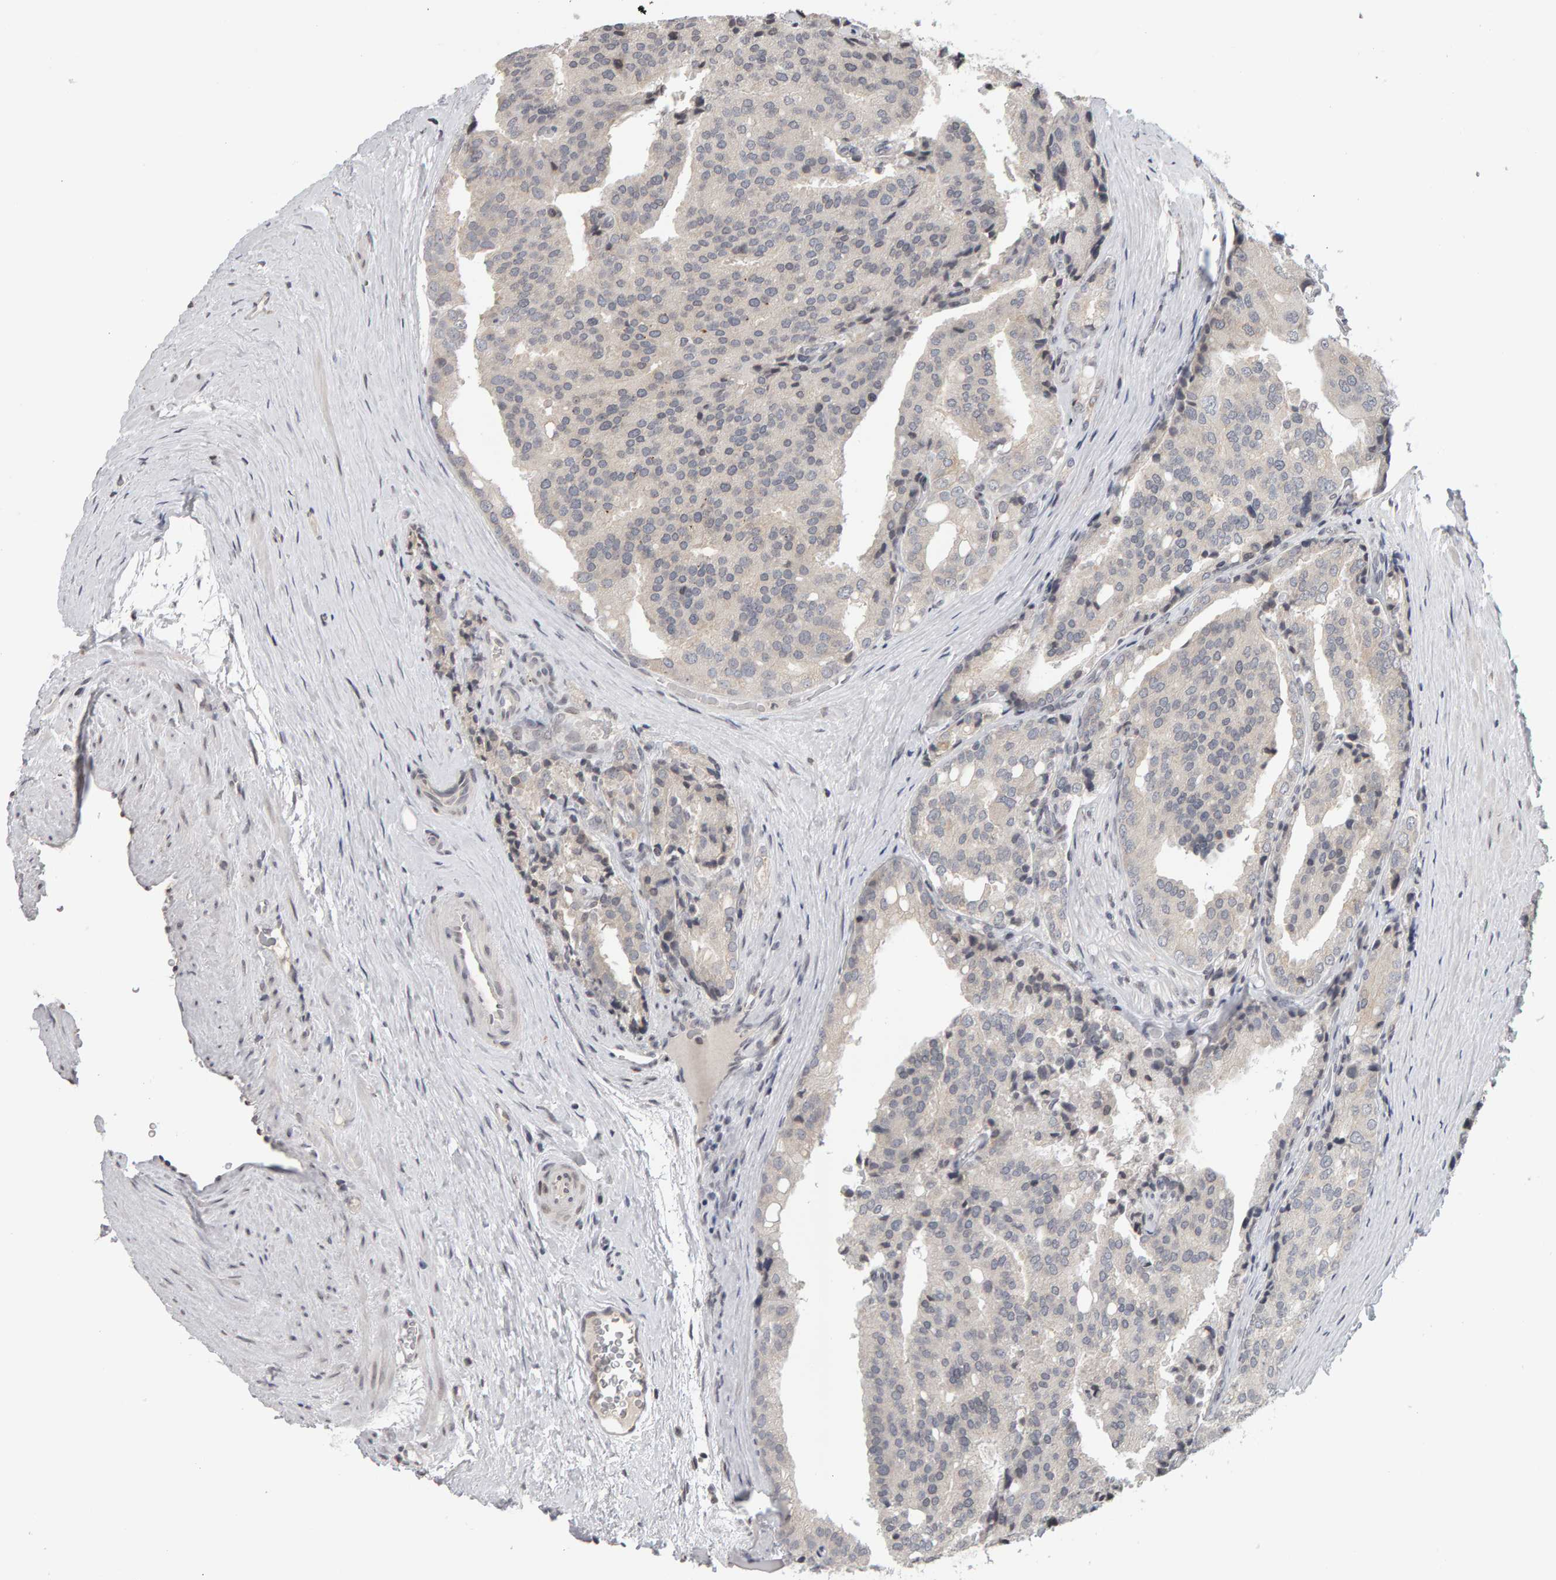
{"staining": {"intensity": "weak", "quantity": "<25%", "location": "cytoplasmic/membranous"}, "tissue": "prostate cancer", "cell_type": "Tumor cells", "image_type": "cancer", "snomed": [{"axis": "morphology", "description": "Adenocarcinoma, High grade"}, {"axis": "topography", "description": "Prostate"}], "caption": "The histopathology image reveals no staining of tumor cells in high-grade adenocarcinoma (prostate).", "gene": "TRAM1", "patient": {"sex": "male", "age": 50}}